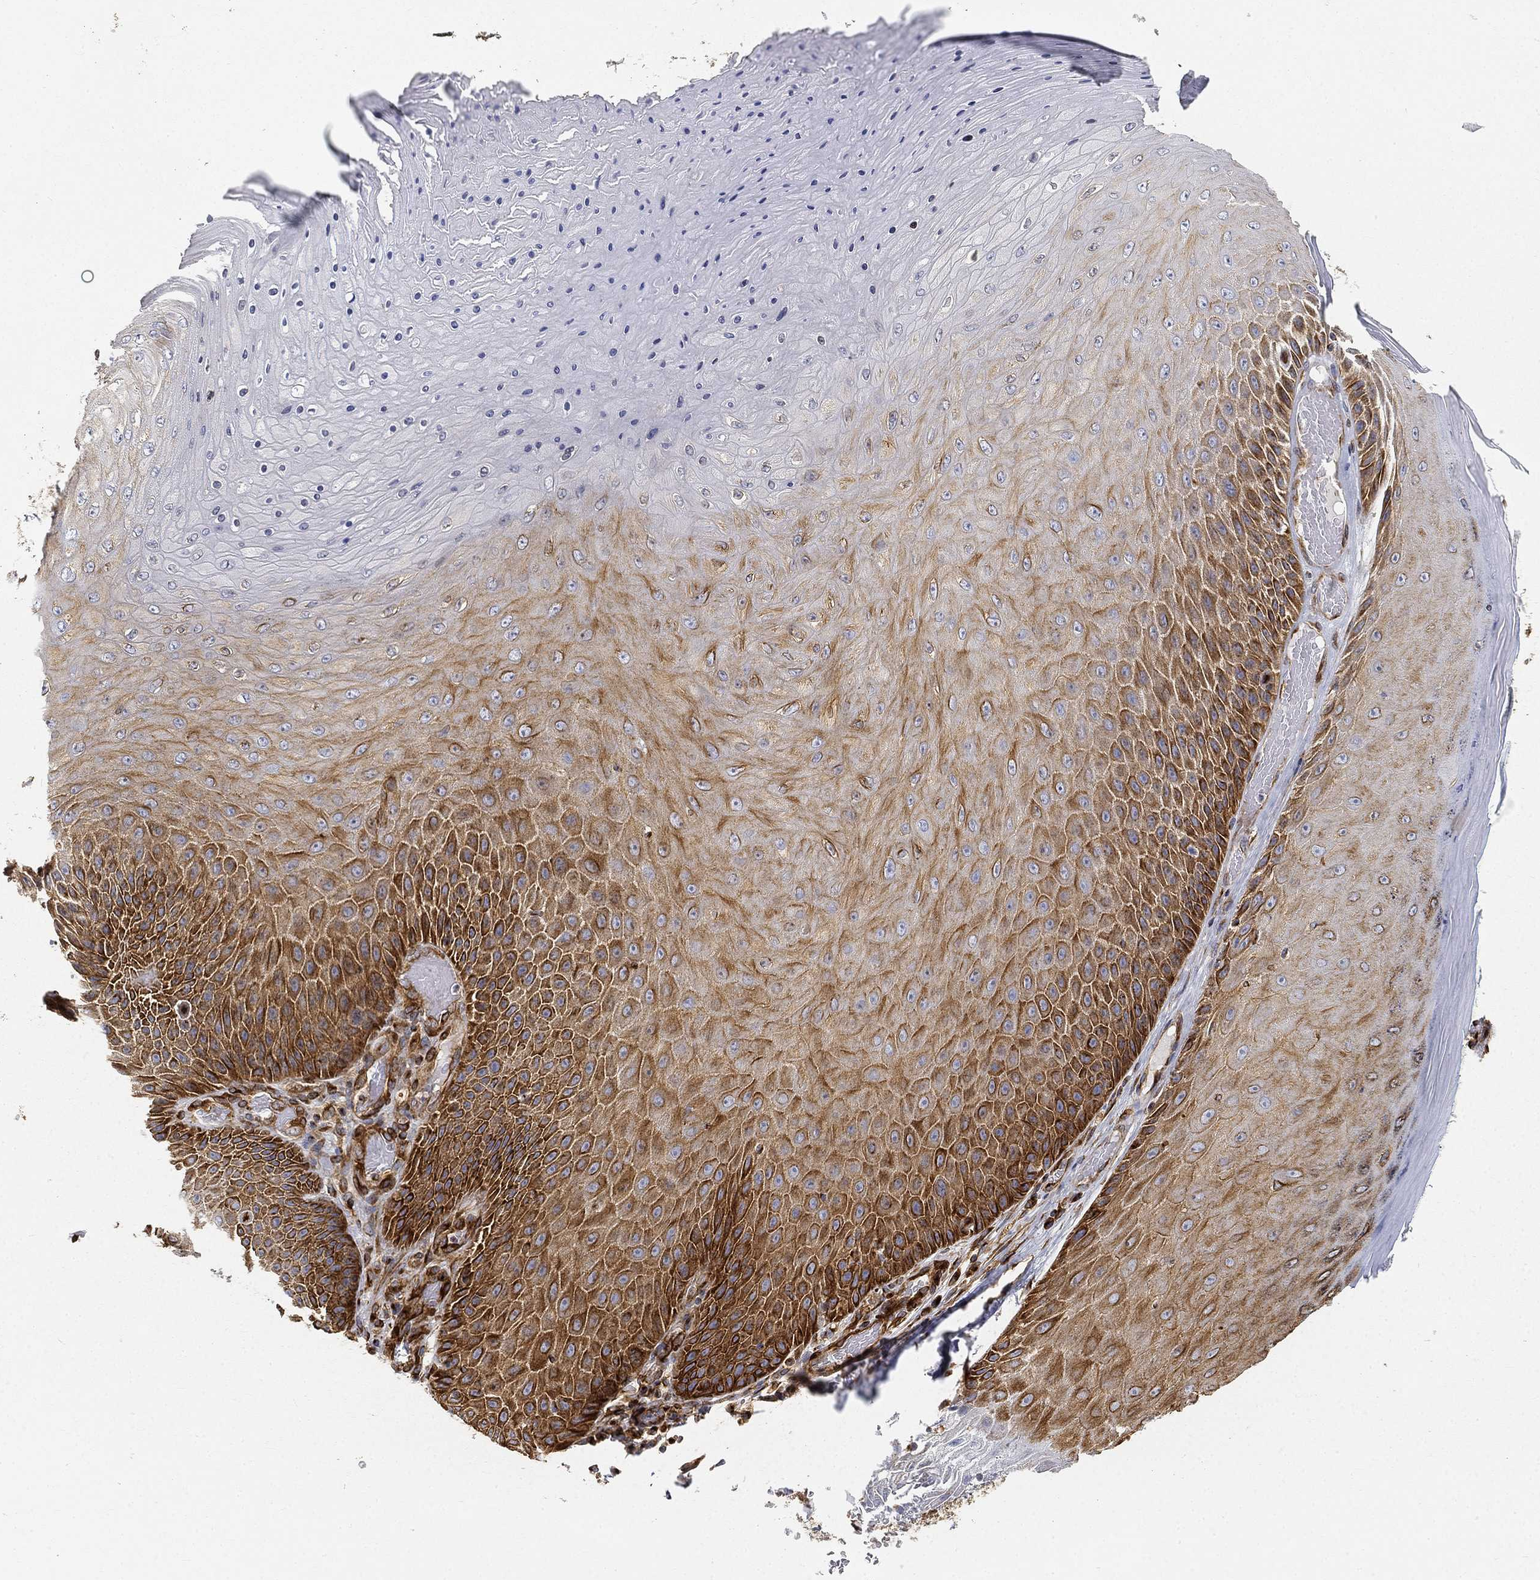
{"staining": {"intensity": "strong", "quantity": "25%-75%", "location": "cytoplasmic/membranous"}, "tissue": "skin cancer", "cell_type": "Tumor cells", "image_type": "cancer", "snomed": [{"axis": "morphology", "description": "Squamous cell carcinoma, NOS"}, {"axis": "topography", "description": "Skin"}], "caption": "This image exhibits immunohistochemistry (IHC) staining of human skin squamous cell carcinoma, with high strong cytoplasmic/membranous expression in approximately 25%-75% of tumor cells.", "gene": "TMEM25", "patient": {"sex": "male", "age": 62}}